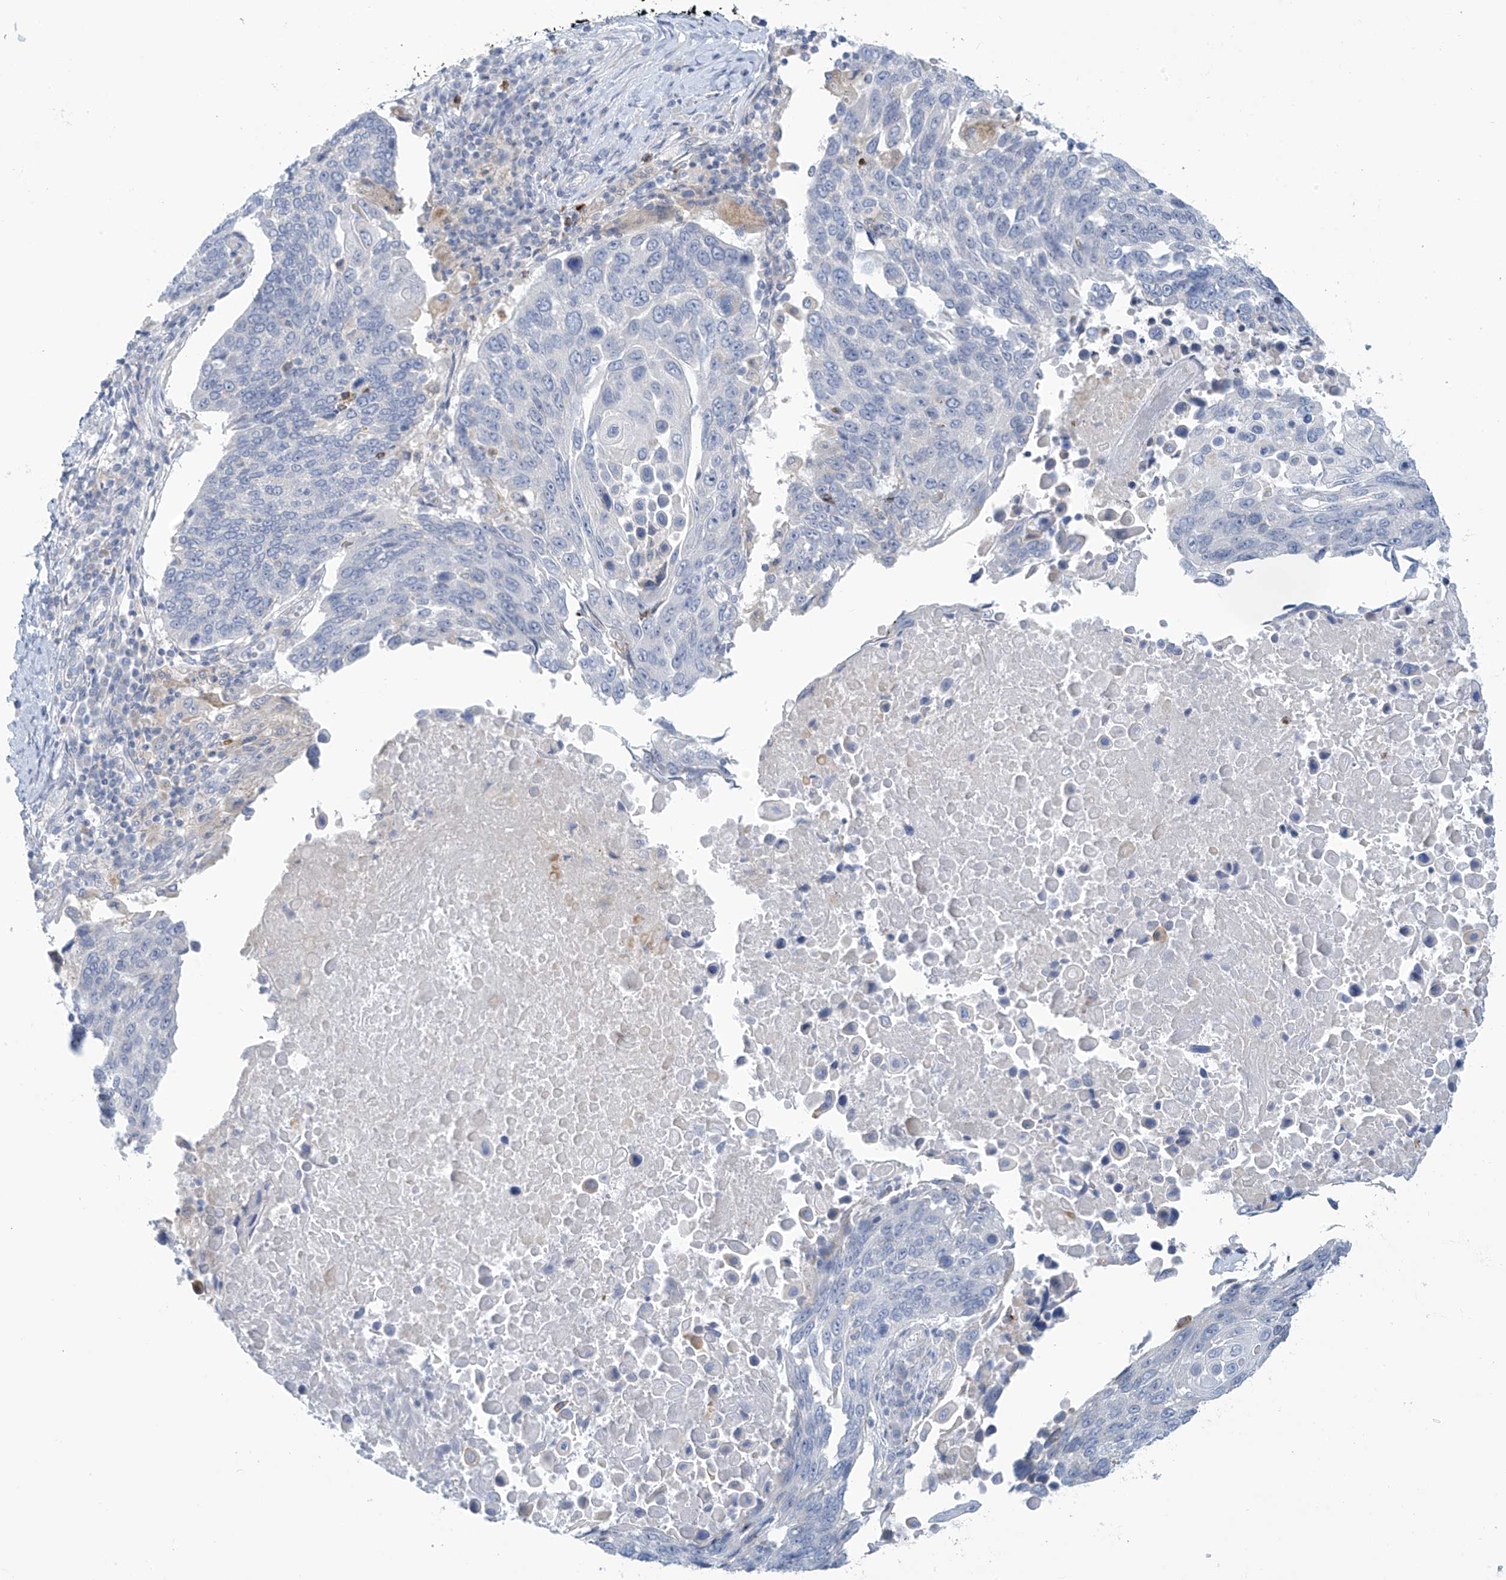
{"staining": {"intensity": "negative", "quantity": "none", "location": "none"}, "tissue": "lung cancer", "cell_type": "Tumor cells", "image_type": "cancer", "snomed": [{"axis": "morphology", "description": "Squamous cell carcinoma, NOS"}, {"axis": "topography", "description": "Lung"}], "caption": "Immunohistochemistry (IHC) photomicrograph of human squamous cell carcinoma (lung) stained for a protein (brown), which demonstrates no positivity in tumor cells. (IHC, brightfield microscopy, high magnification).", "gene": "SLC6A12", "patient": {"sex": "male", "age": 66}}